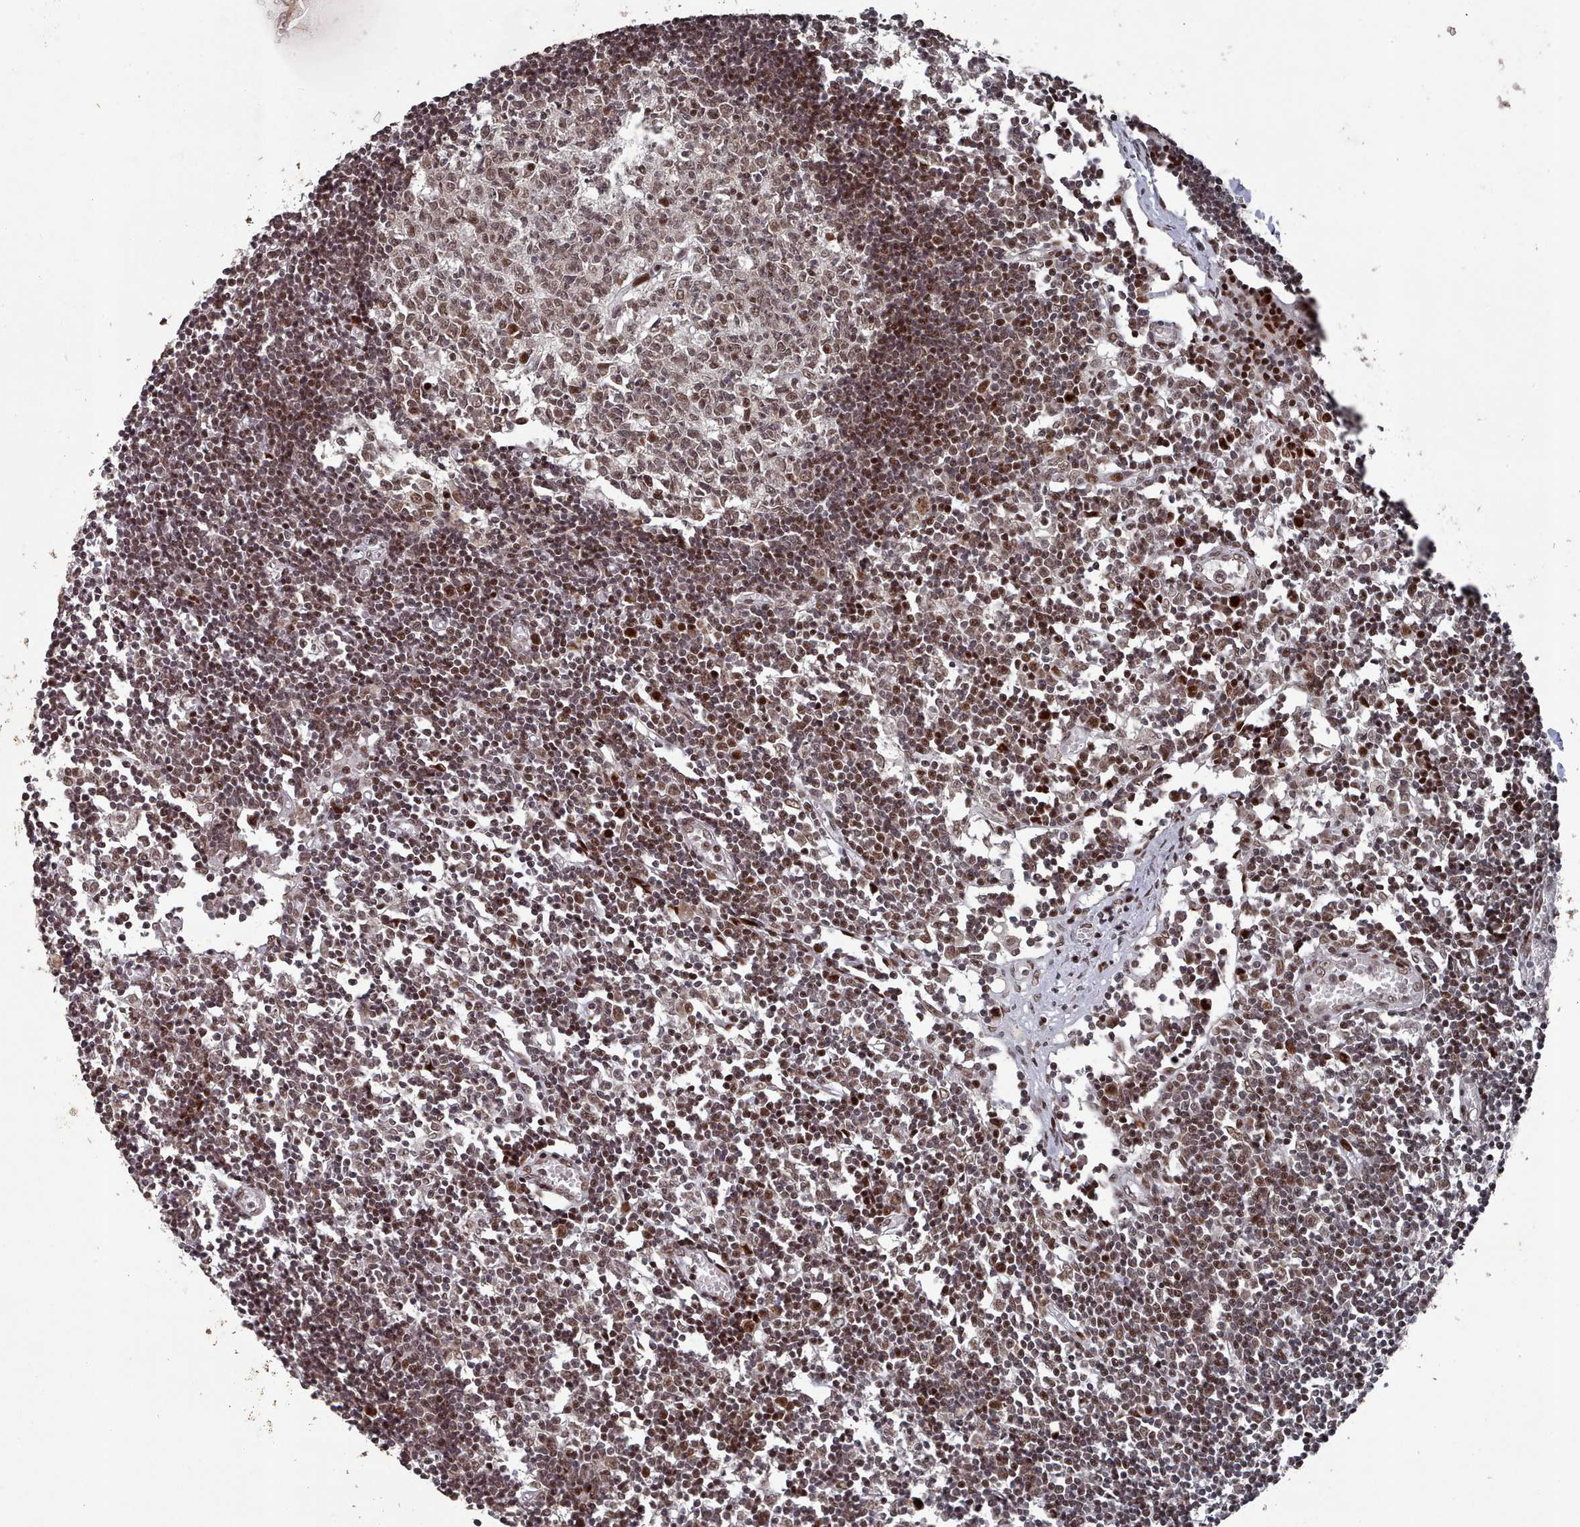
{"staining": {"intensity": "moderate", "quantity": ">75%", "location": "nuclear"}, "tissue": "lymph node", "cell_type": "Germinal center cells", "image_type": "normal", "snomed": [{"axis": "morphology", "description": "Normal tissue, NOS"}, {"axis": "topography", "description": "Lymph node"}], "caption": "Normal lymph node shows moderate nuclear expression in about >75% of germinal center cells.", "gene": "PNRC2", "patient": {"sex": "female", "age": 11}}